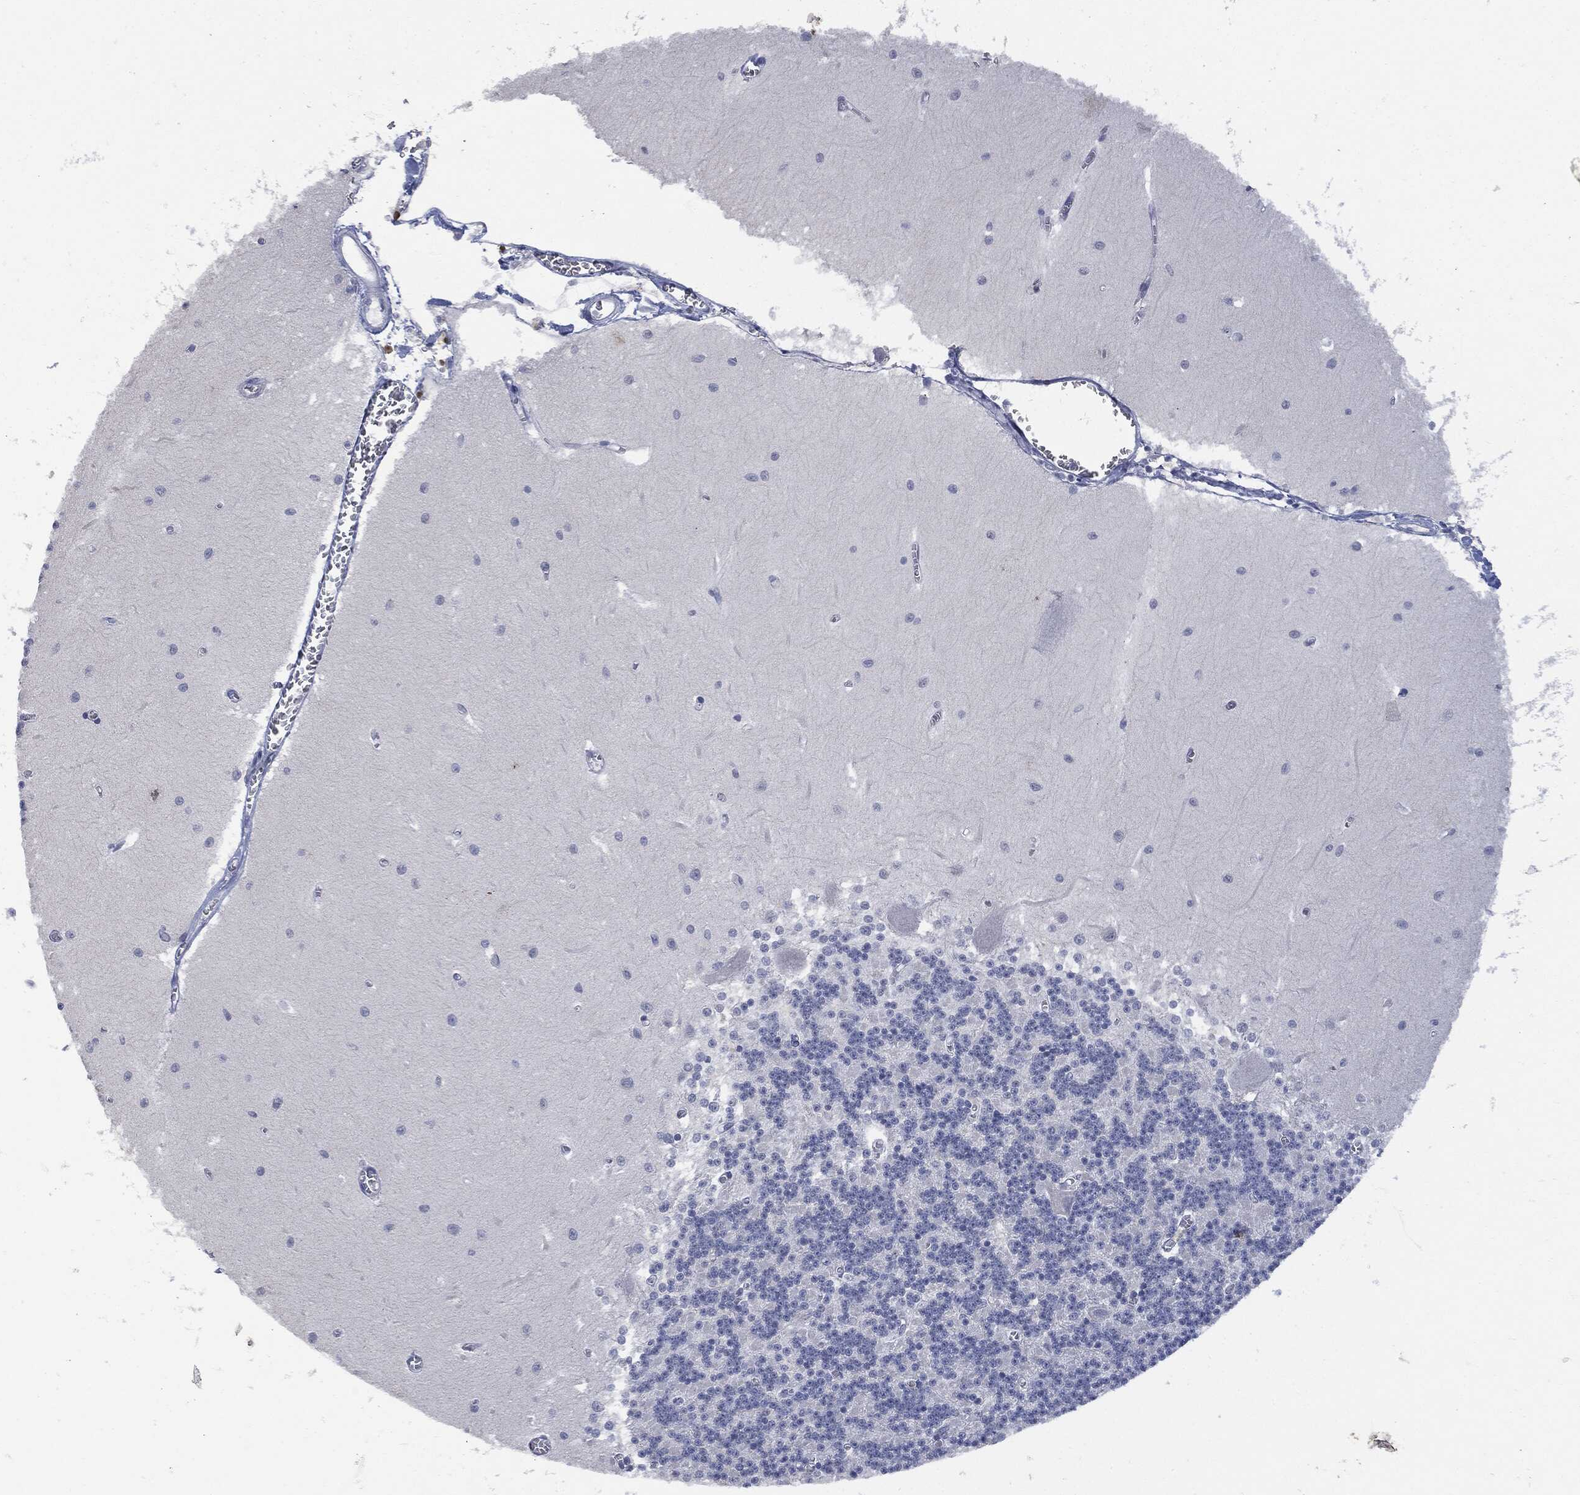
{"staining": {"intensity": "negative", "quantity": "none", "location": "none"}, "tissue": "cerebellum", "cell_type": "Cells in granular layer", "image_type": "normal", "snomed": [{"axis": "morphology", "description": "Normal tissue, NOS"}, {"axis": "topography", "description": "Cerebellum"}], "caption": "Micrograph shows no significant protein positivity in cells in granular layer of benign cerebellum. Nuclei are stained in blue.", "gene": "UBE2C", "patient": {"sex": "male", "age": 37}}